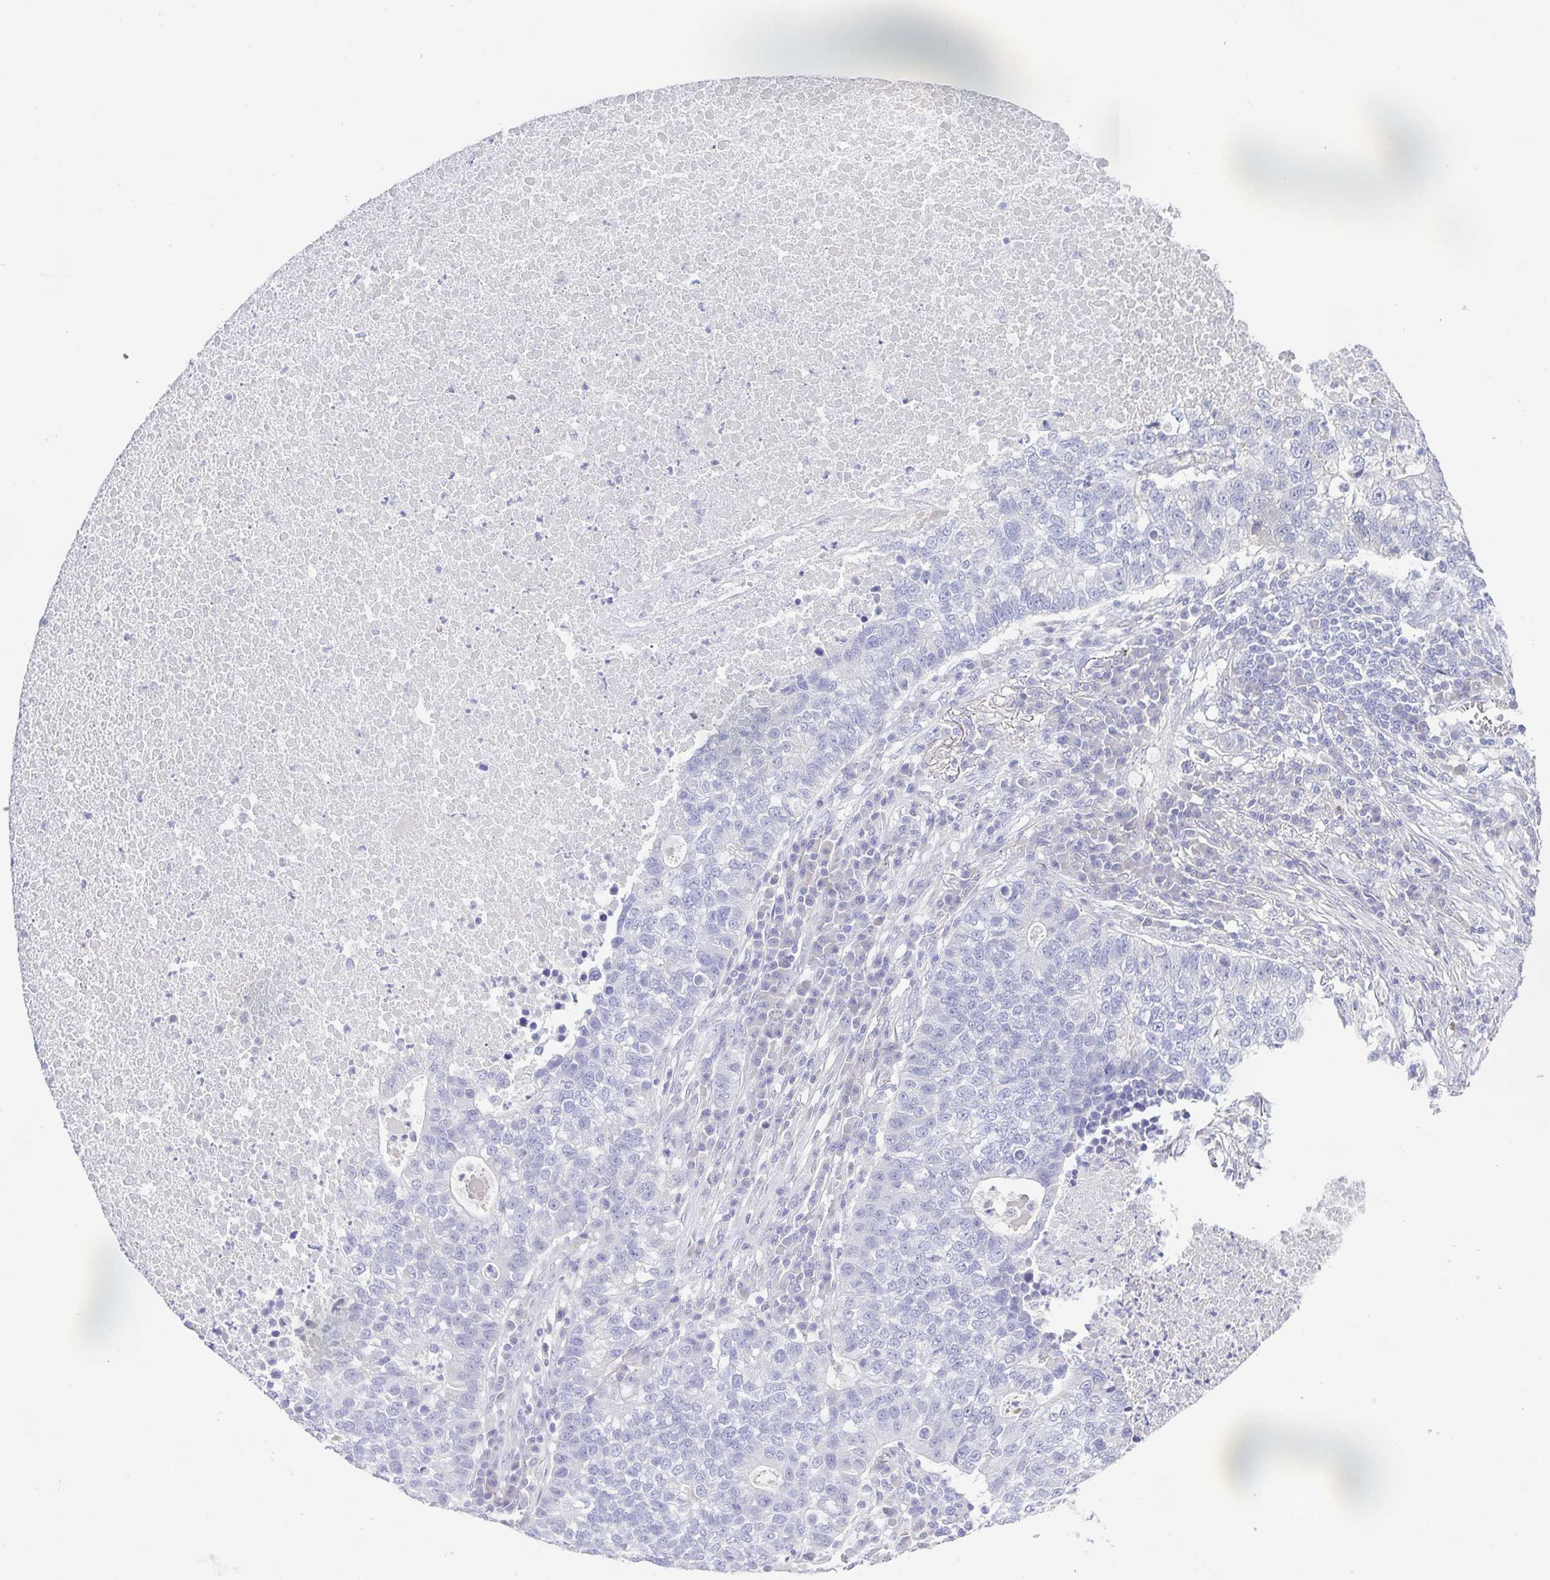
{"staining": {"intensity": "negative", "quantity": "none", "location": "none"}, "tissue": "lung cancer", "cell_type": "Tumor cells", "image_type": "cancer", "snomed": [{"axis": "morphology", "description": "Adenocarcinoma, NOS"}, {"axis": "topography", "description": "Lung"}], "caption": "Tumor cells are negative for brown protein staining in lung cancer (adenocarcinoma). (DAB (3,3'-diaminobenzidine) IHC visualized using brightfield microscopy, high magnification).", "gene": "HAPLN2", "patient": {"sex": "male", "age": 57}}